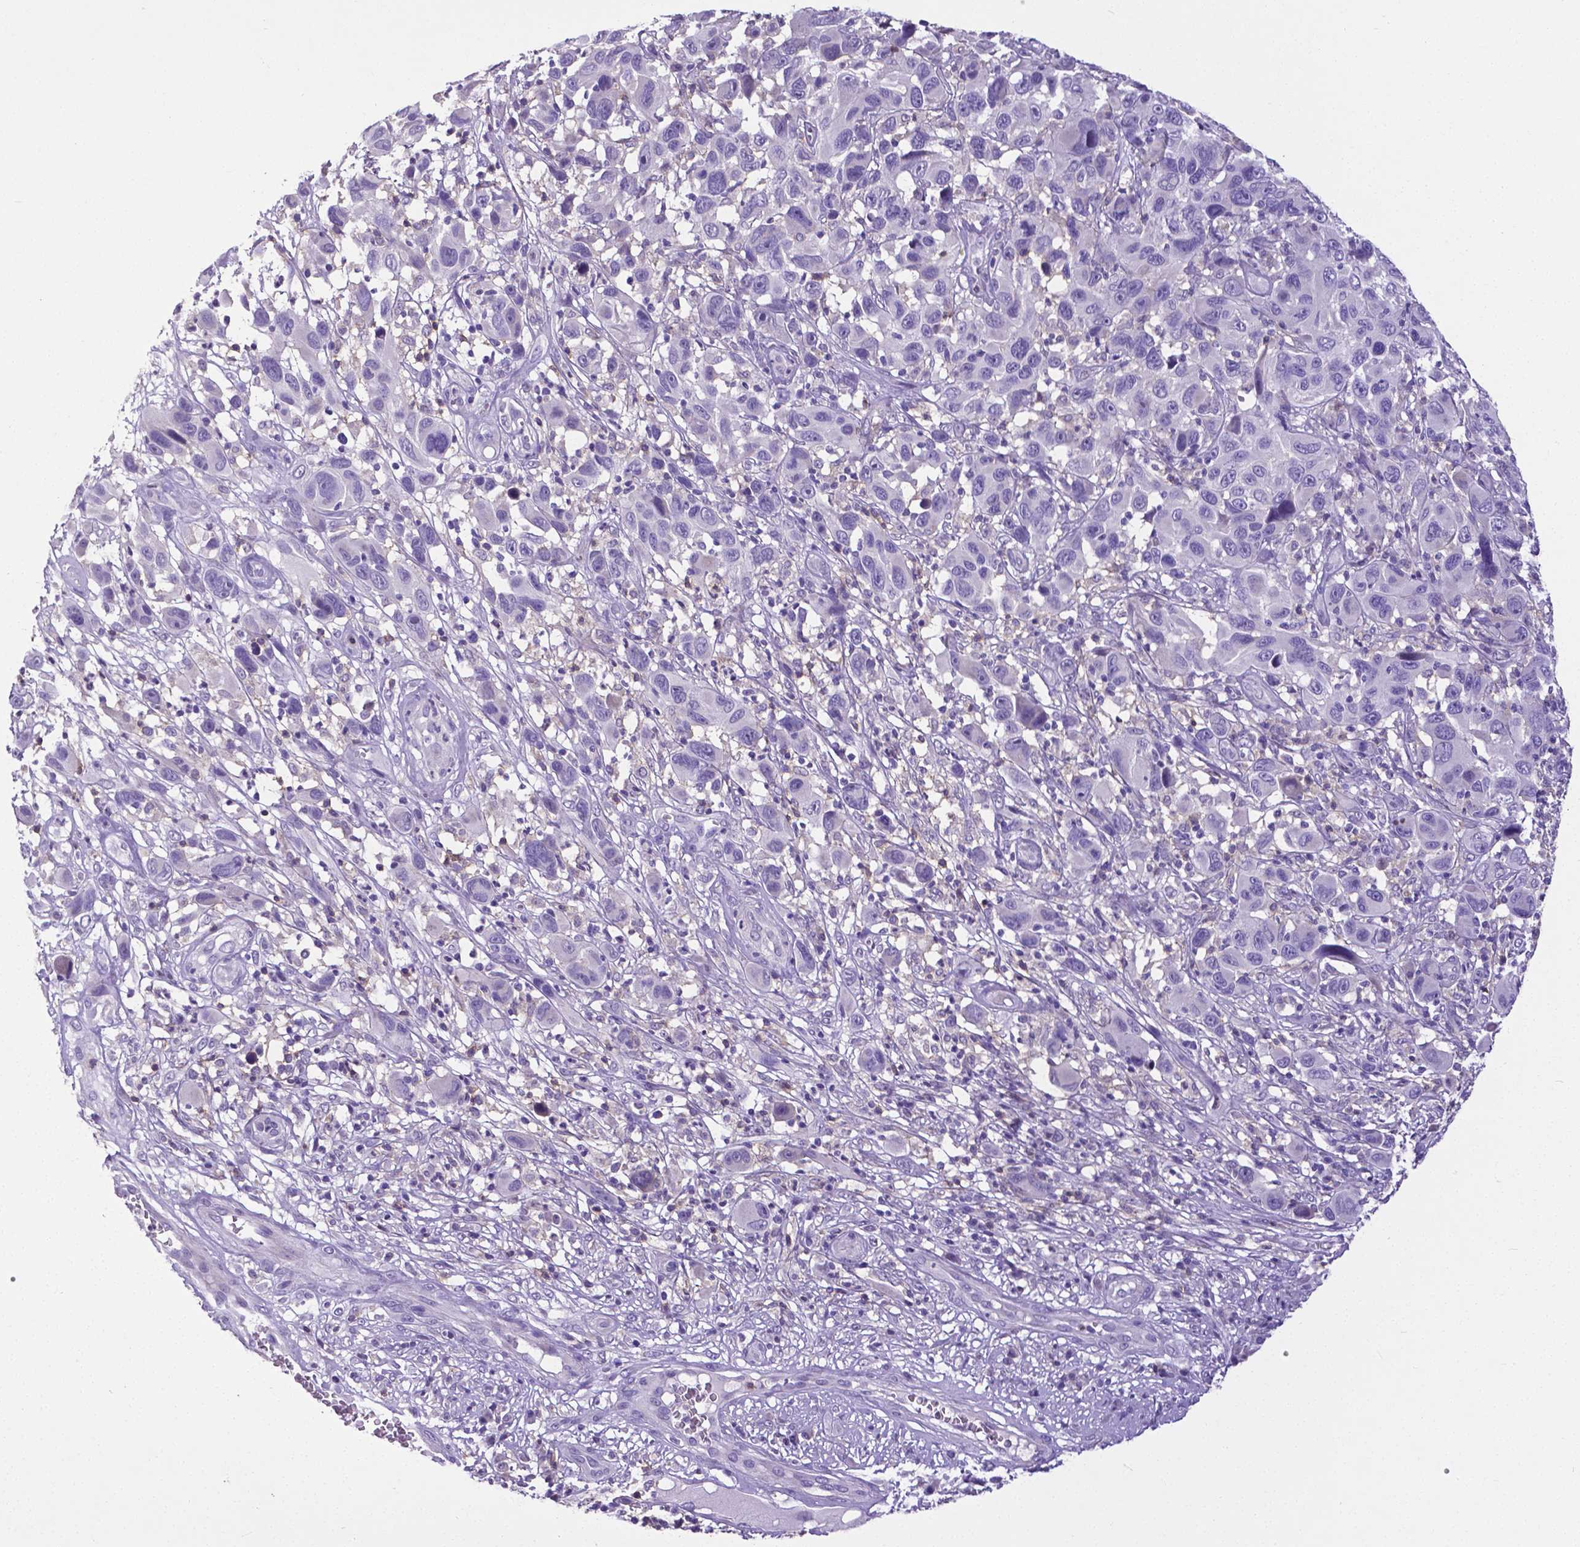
{"staining": {"intensity": "negative", "quantity": "none", "location": "none"}, "tissue": "melanoma", "cell_type": "Tumor cells", "image_type": "cancer", "snomed": [{"axis": "morphology", "description": "Malignant melanoma, NOS"}, {"axis": "topography", "description": "Skin"}], "caption": "The immunohistochemistry (IHC) histopathology image has no significant expression in tumor cells of melanoma tissue.", "gene": "CD4", "patient": {"sex": "male", "age": 53}}